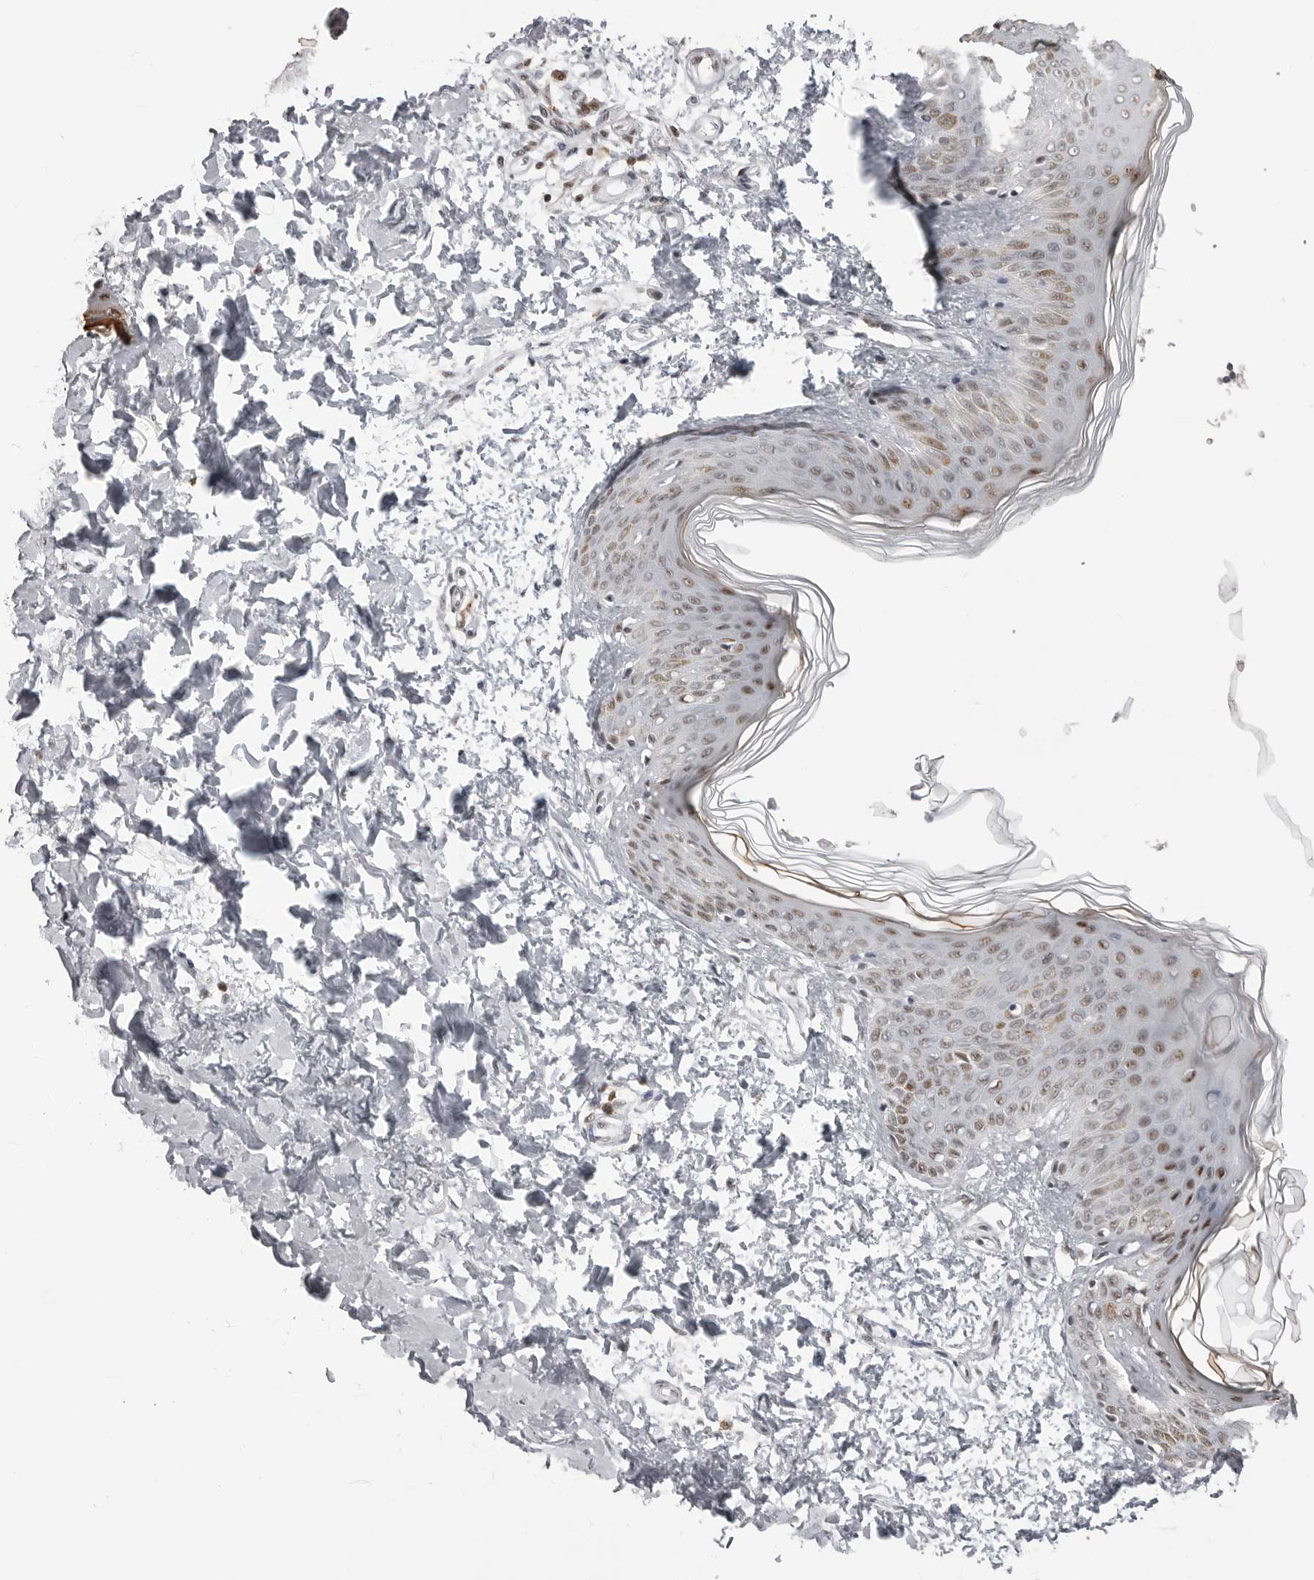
{"staining": {"intensity": "weak", "quantity": "25%-75%", "location": "nuclear"}, "tissue": "skin", "cell_type": "Fibroblasts", "image_type": "normal", "snomed": [{"axis": "morphology", "description": "Normal tissue, NOS"}, {"axis": "morphology", "description": "Neoplasm, benign, NOS"}, {"axis": "topography", "description": "Skin"}, {"axis": "topography", "description": "Soft tissue"}], "caption": "Protein staining of normal skin displays weak nuclear staining in about 25%-75% of fibroblasts.", "gene": "WRAP53", "patient": {"sex": "male", "age": 26}}